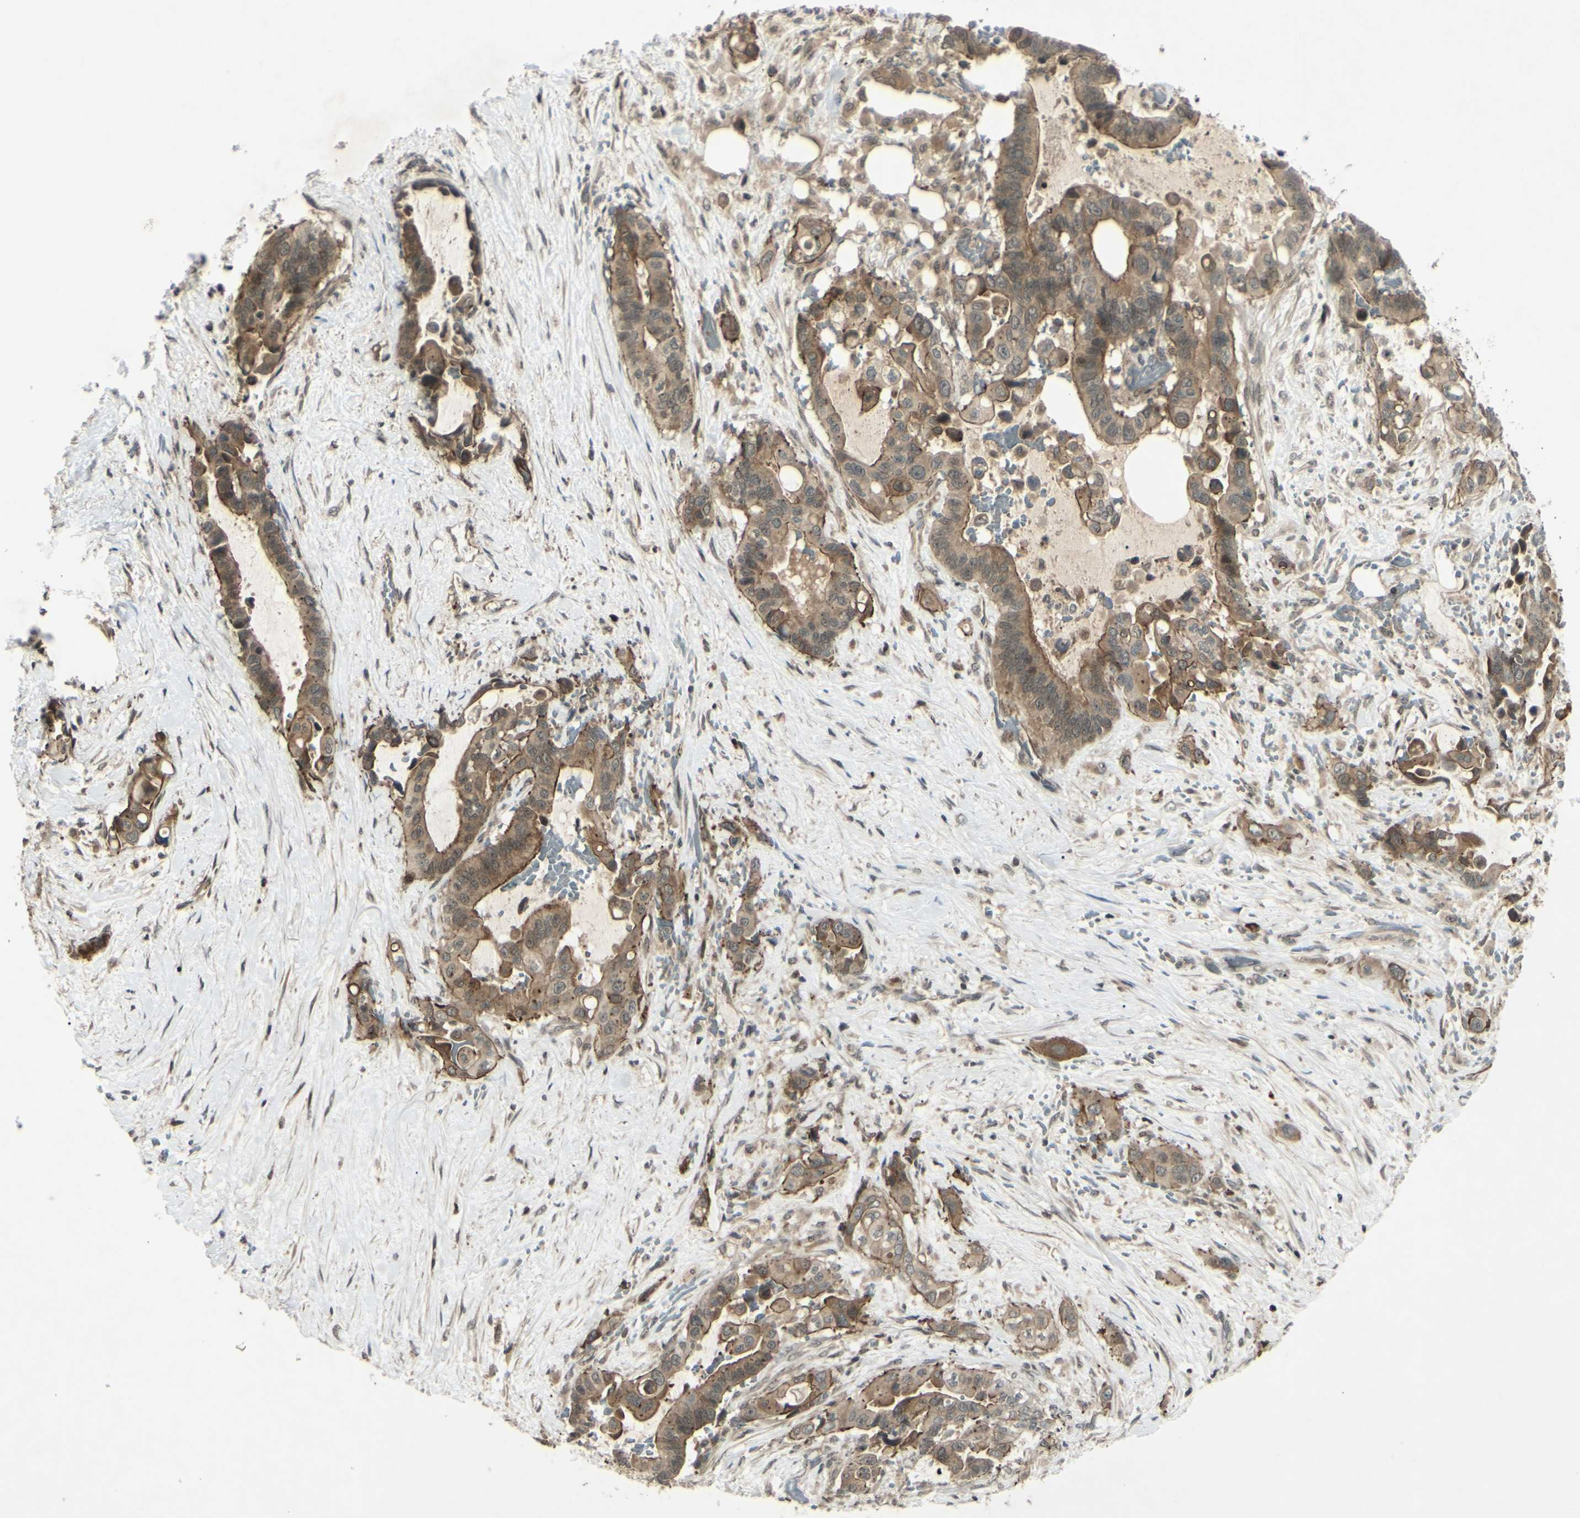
{"staining": {"intensity": "moderate", "quantity": ">75%", "location": "cytoplasmic/membranous"}, "tissue": "liver cancer", "cell_type": "Tumor cells", "image_type": "cancer", "snomed": [{"axis": "morphology", "description": "Cholangiocarcinoma"}, {"axis": "topography", "description": "Liver"}], "caption": "Moderate cytoplasmic/membranous protein expression is present in approximately >75% of tumor cells in liver cancer. (brown staining indicates protein expression, while blue staining denotes nuclei).", "gene": "BLNK", "patient": {"sex": "female", "age": 61}}